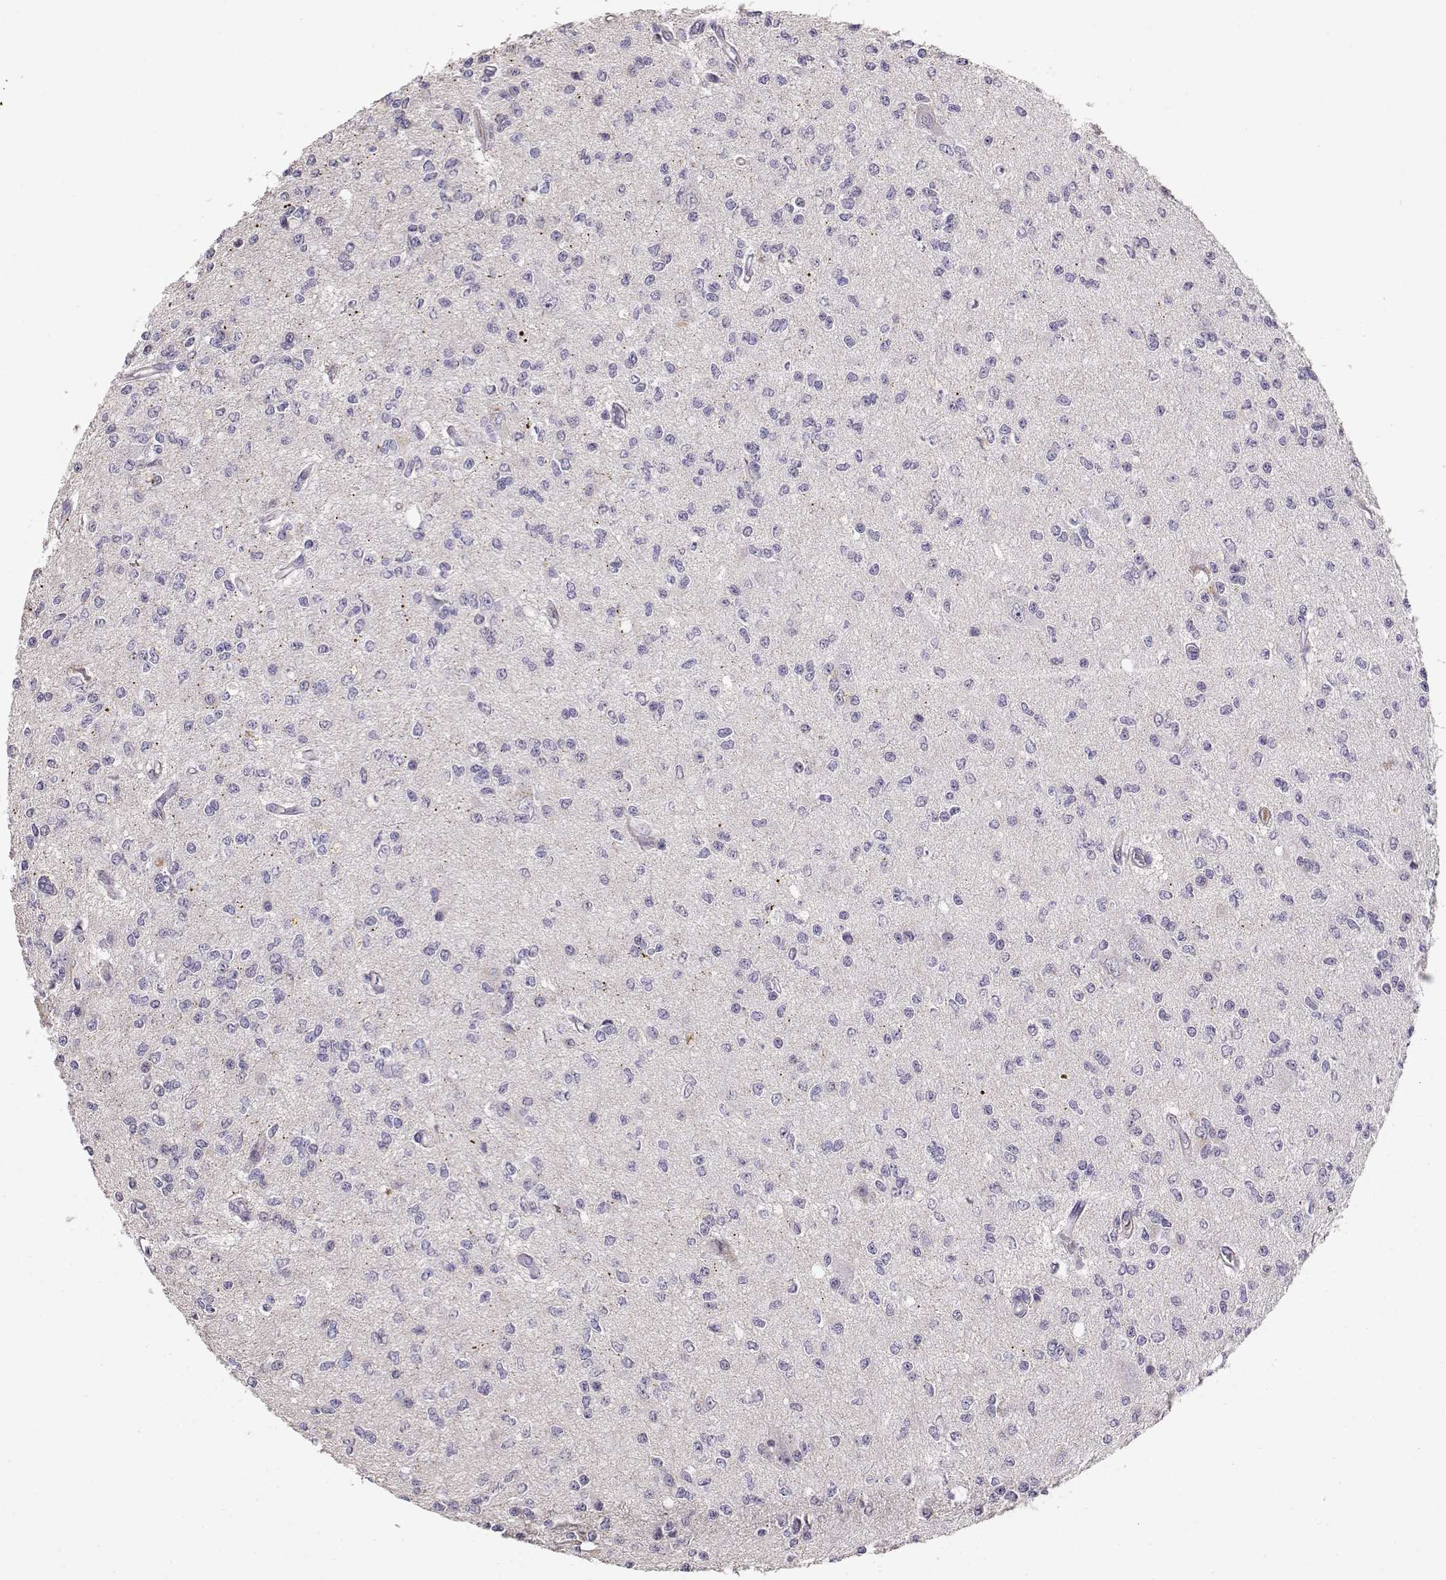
{"staining": {"intensity": "negative", "quantity": "none", "location": "none"}, "tissue": "glioma", "cell_type": "Tumor cells", "image_type": "cancer", "snomed": [{"axis": "morphology", "description": "Glioma, malignant, Low grade"}, {"axis": "topography", "description": "Brain"}], "caption": "The histopathology image reveals no significant positivity in tumor cells of glioma. The staining was performed using DAB (3,3'-diaminobenzidine) to visualize the protein expression in brown, while the nuclei were stained in blue with hematoxylin (Magnification: 20x).", "gene": "TACR1", "patient": {"sex": "male", "age": 67}}